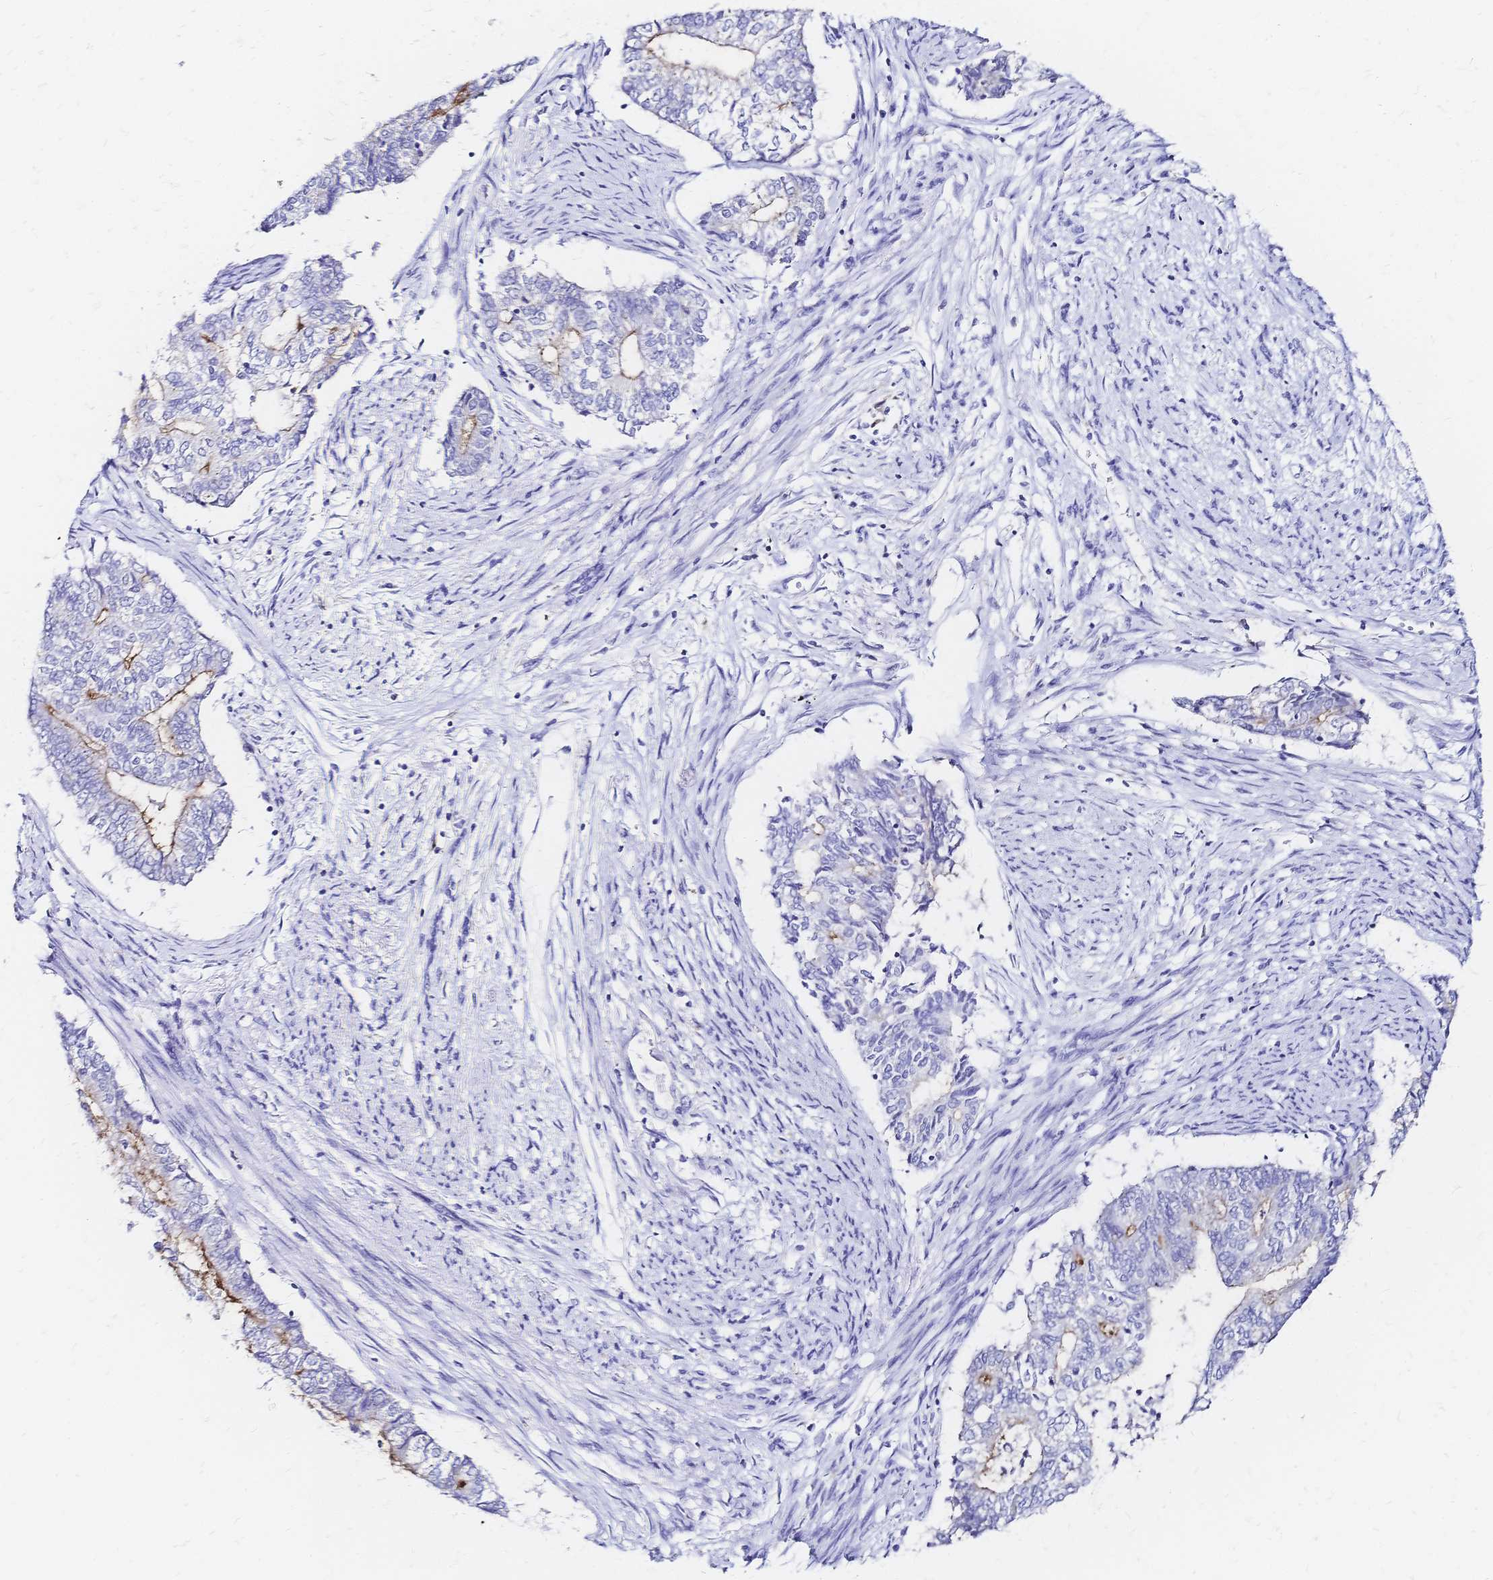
{"staining": {"intensity": "weak", "quantity": "<25%", "location": "cytoplasmic/membranous"}, "tissue": "endometrial cancer", "cell_type": "Tumor cells", "image_type": "cancer", "snomed": [{"axis": "morphology", "description": "Adenocarcinoma, NOS"}, {"axis": "topography", "description": "Endometrium"}], "caption": "Tumor cells are negative for protein expression in human endometrial adenocarcinoma.", "gene": "SLC5A1", "patient": {"sex": "female", "age": 65}}